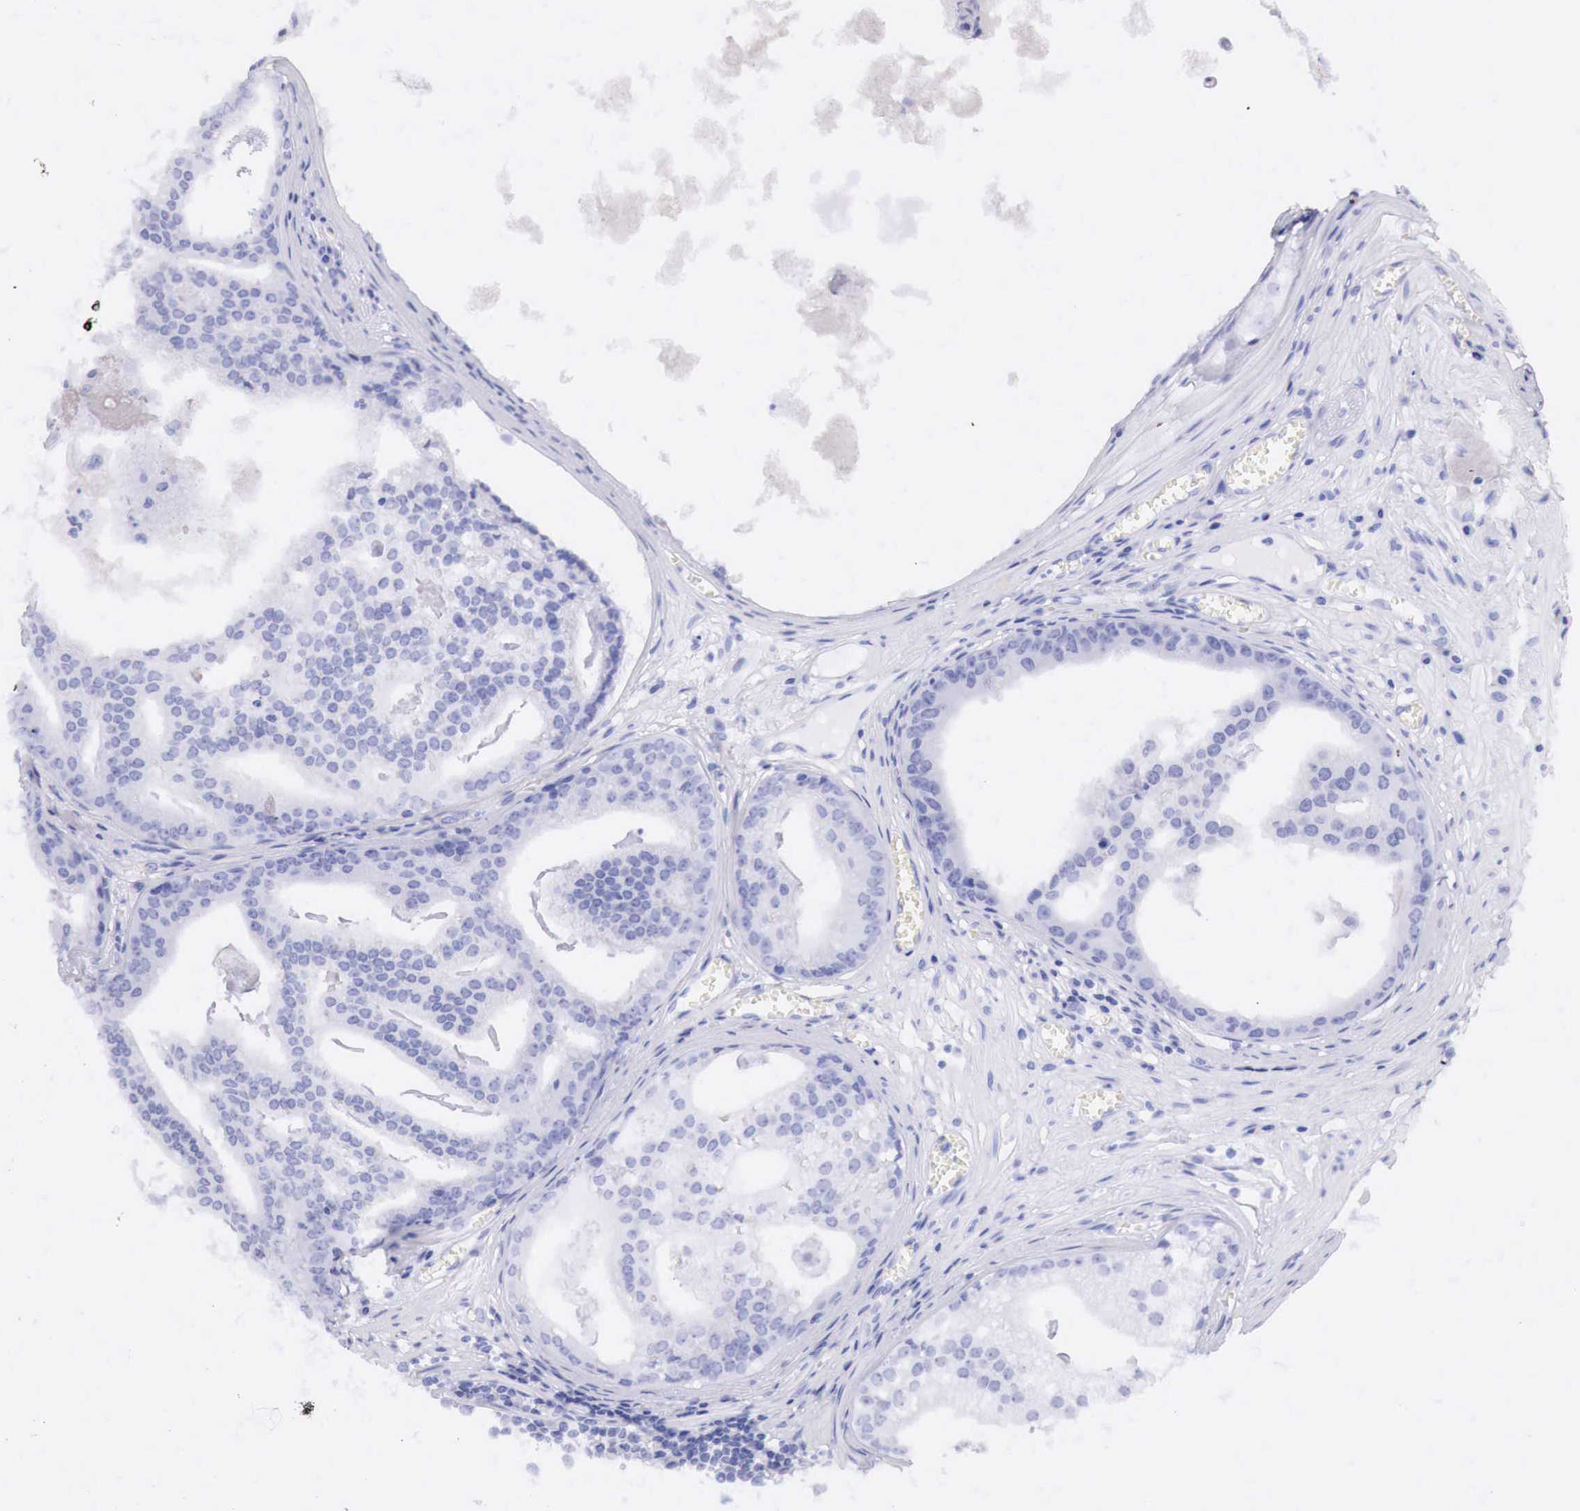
{"staining": {"intensity": "negative", "quantity": "none", "location": "none"}, "tissue": "prostate cancer", "cell_type": "Tumor cells", "image_type": "cancer", "snomed": [{"axis": "morphology", "description": "Adenocarcinoma, High grade"}, {"axis": "topography", "description": "Prostate"}], "caption": "An IHC histopathology image of prostate cancer (high-grade adenocarcinoma) is shown. There is no staining in tumor cells of prostate cancer (high-grade adenocarcinoma).", "gene": "RDX", "patient": {"sex": "male", "age": 56}}